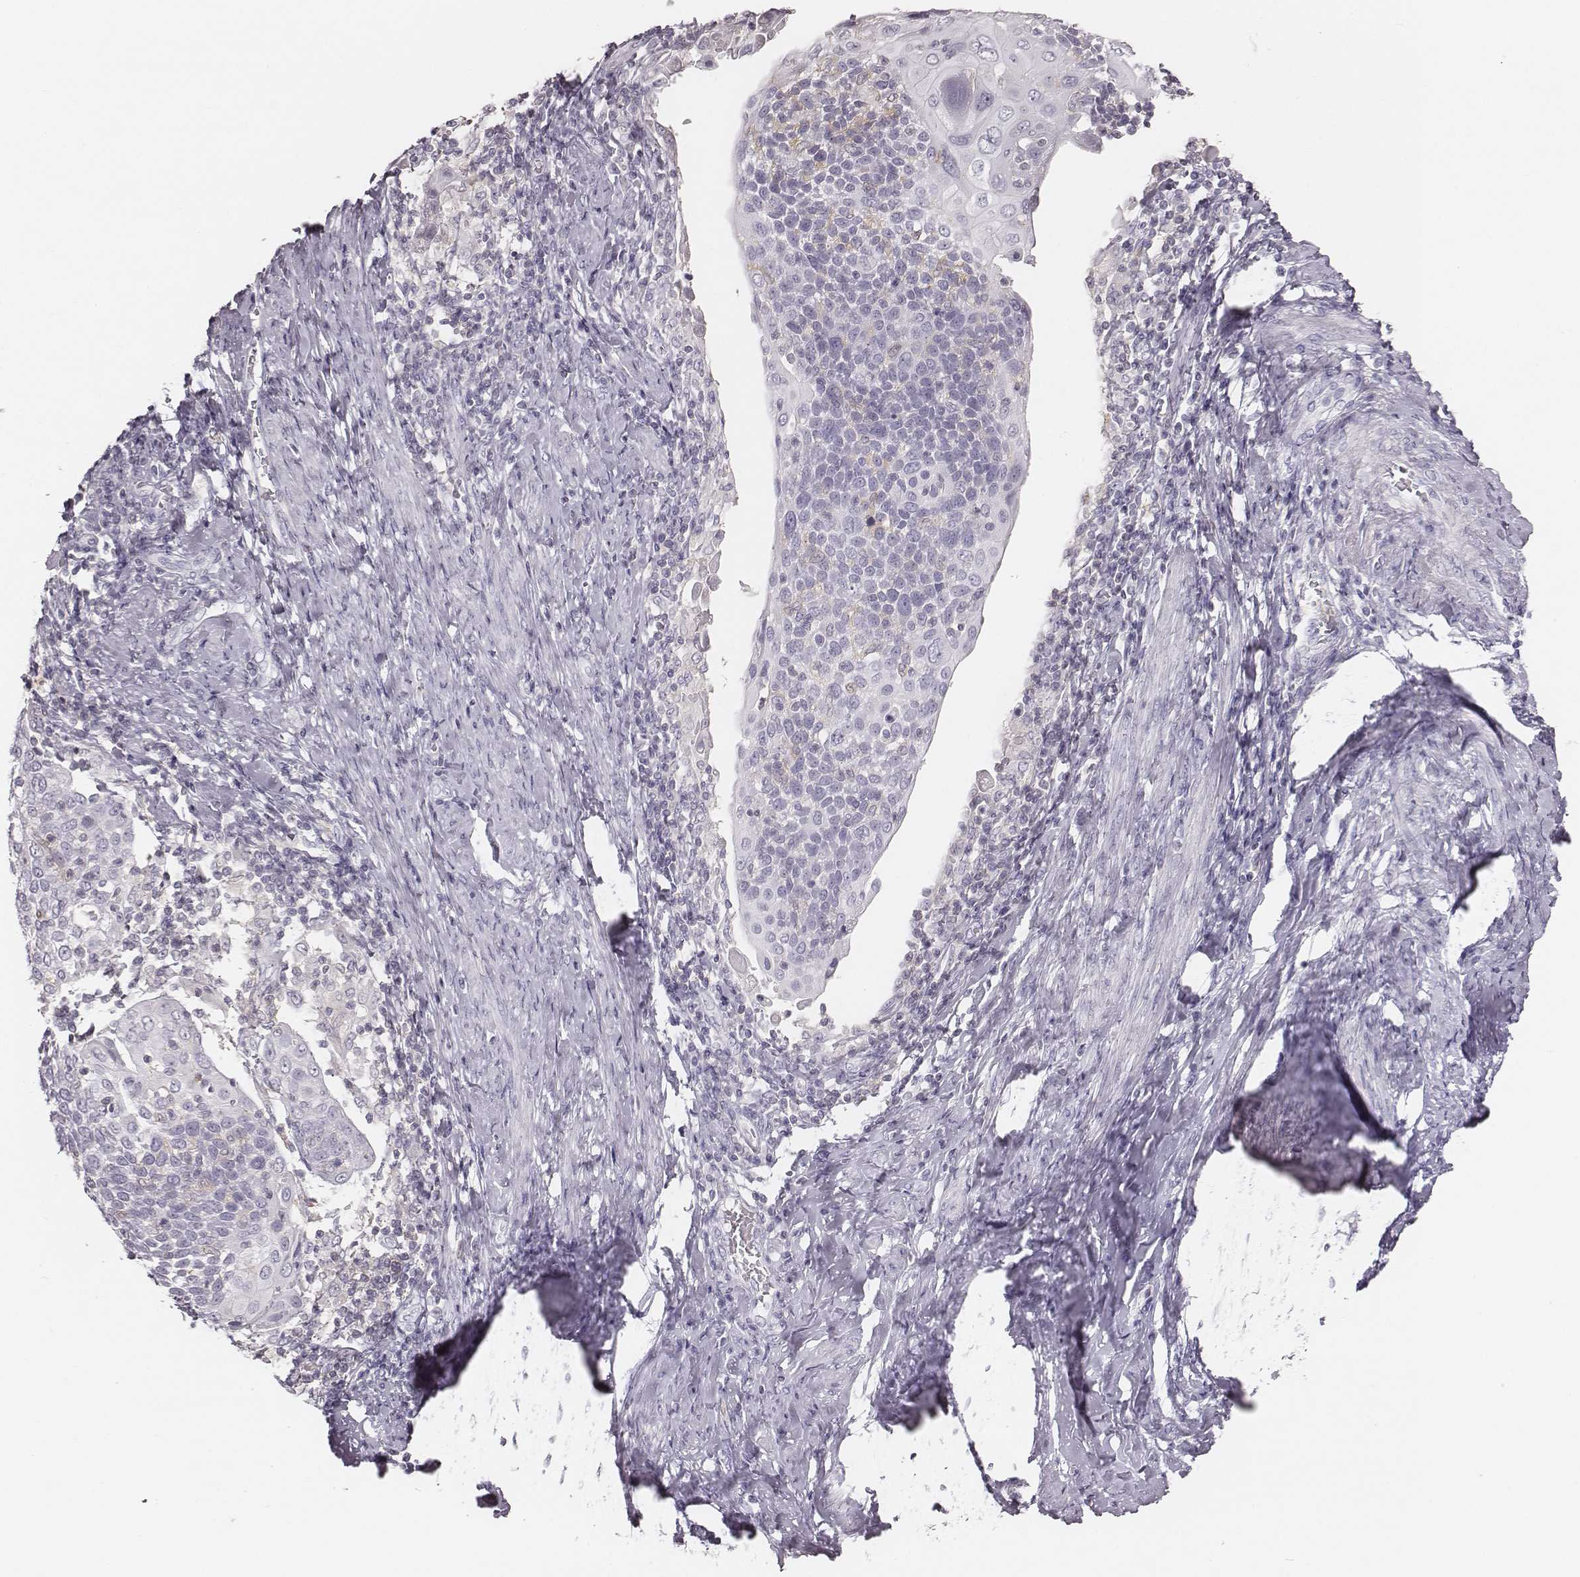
{"staining": {"intensity": "negative", "quantity": "none", "location": "none"}, "tissue": "cervical cancer", "cell_type": "Tumor cells", "image_type": "cancer", "snomed": [{"axis": "morphology", "description": "Squamous cell carcinoma, NOS"}, {"axis": "topography", "description": "Cervix"}], "caption": "This is an immunohistochemistry image of human cervical squamous cell carcinoma. There is no expression in tumor cells.", "gene": "ZNF365", "patient": {"sex": "female", "age": 61}}